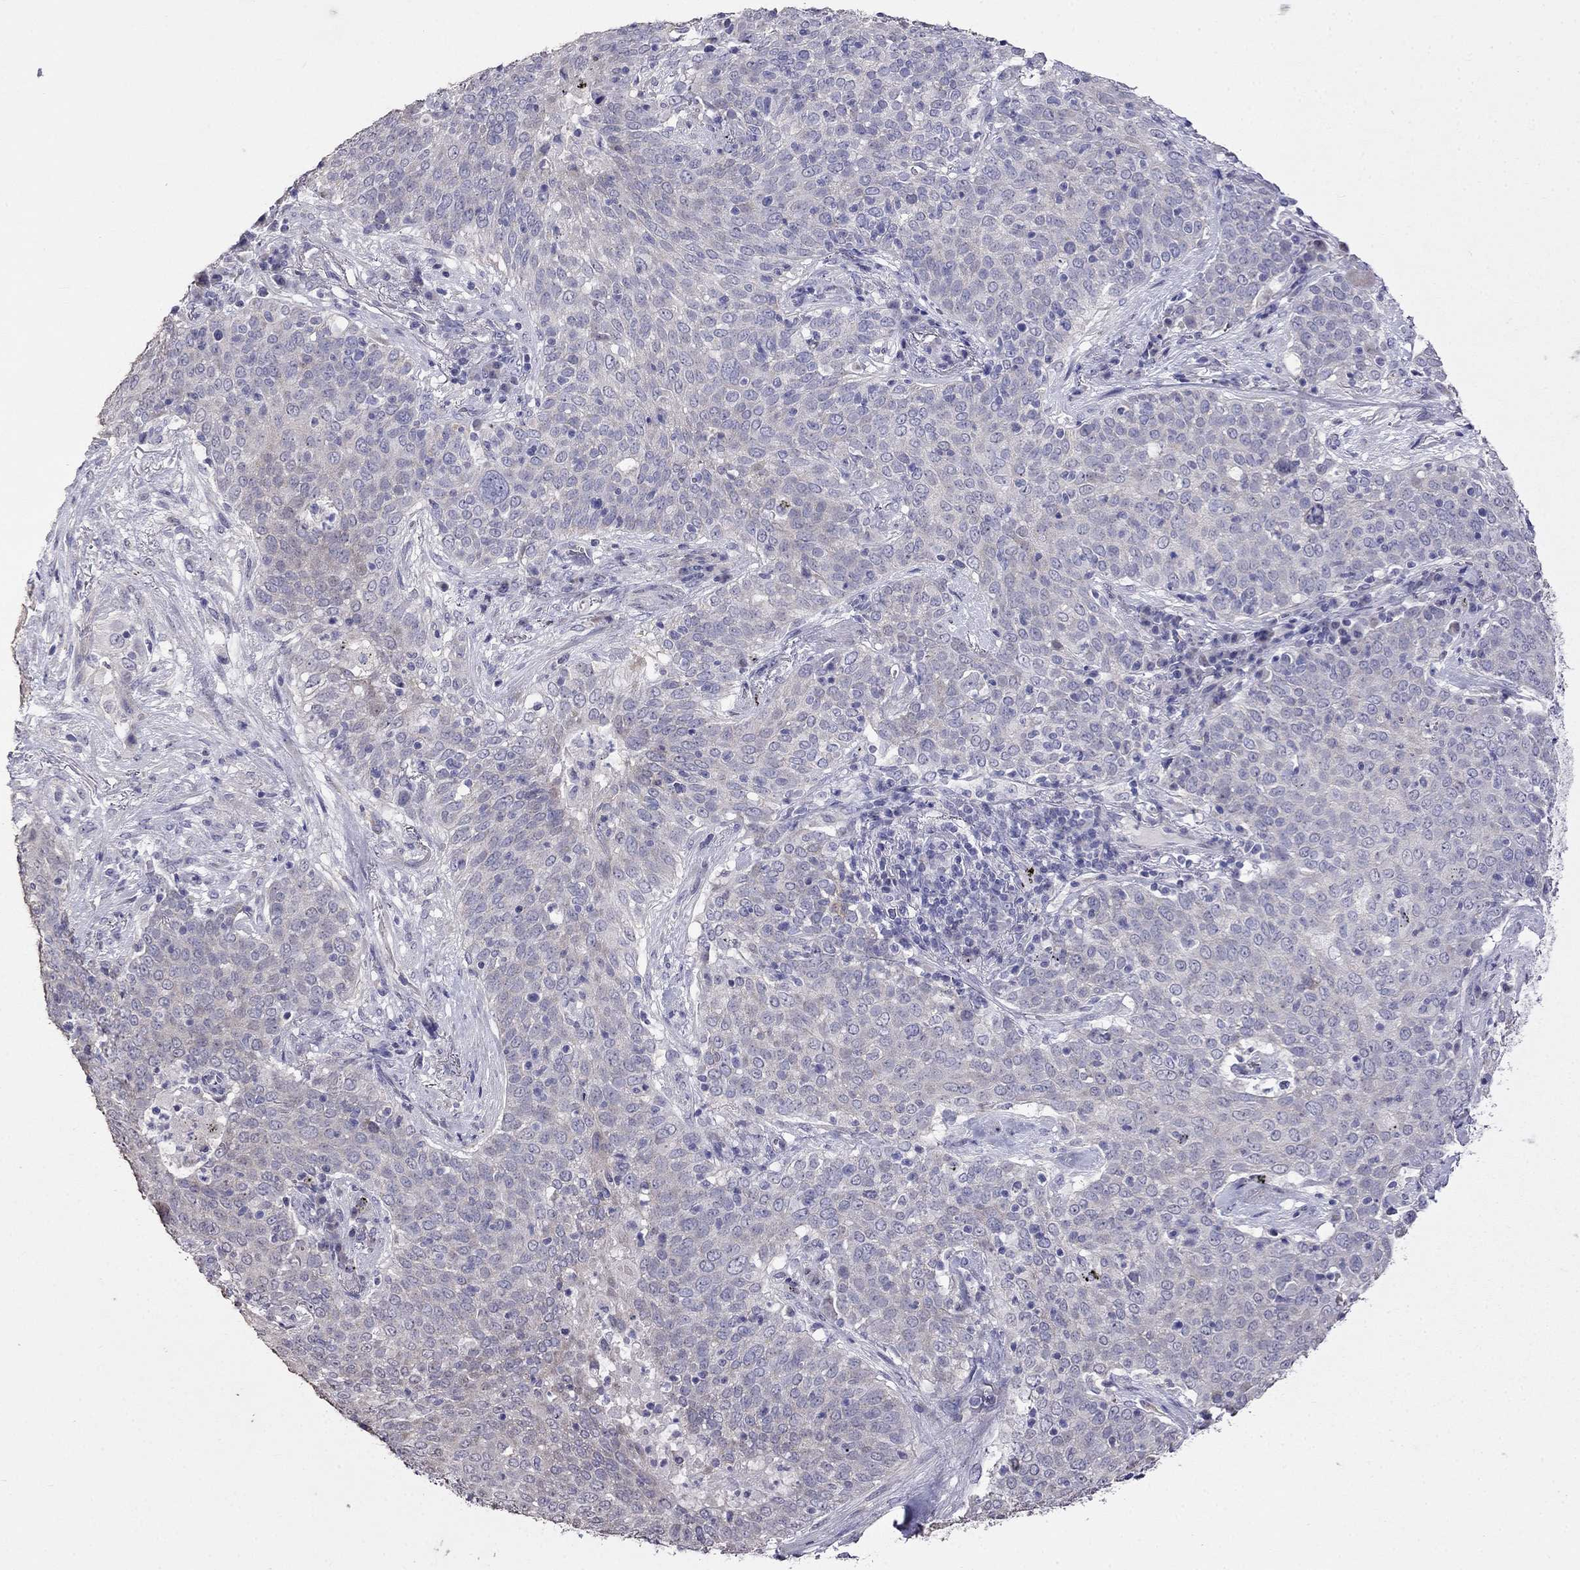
{"staining": {"intensity": "negative", "quantity": "none", "location": "none"}, "tissue": "lung cancer", "cell_type": "Tumor cells", "image_type": "cancer", "snomed": [{"axis": "morphology", "description": "Squamous cell carcinoma, NOS"}, {"axis": "topography", "description": "Lung"}], "caption": "The immunohistochemistry (IHC) image has no significant expression in tumor cells of lung cancer tissue.", "gene": "AK5", "patient": {"sex": "male", "age": 82}}